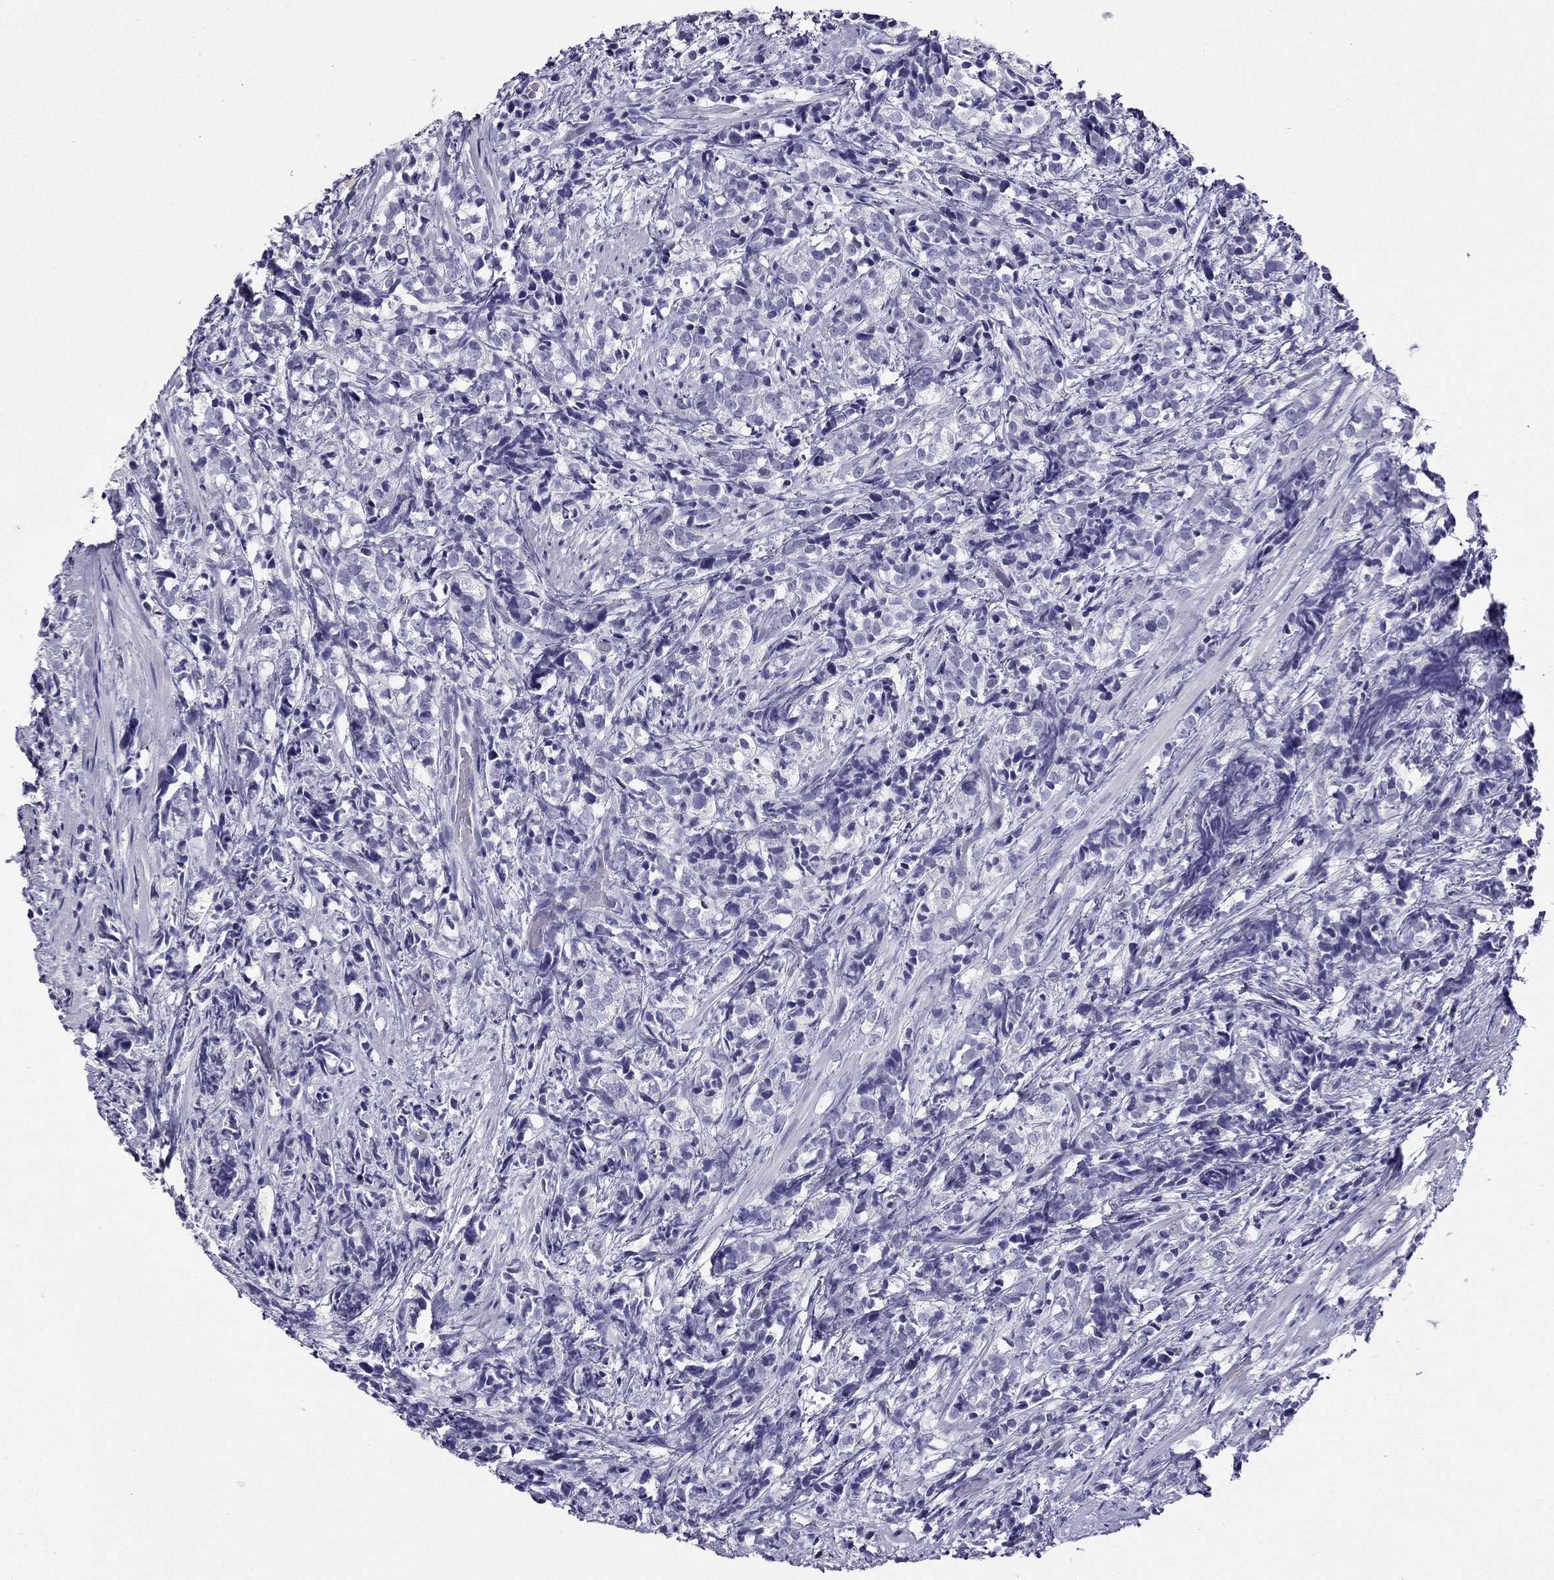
{"staining": {"intensity": "negative", "quantity": "none", "location": "none"}, "tissue": "prostate cancer", "cell_type": "Tumor cells", "image_type": "cancer", "snomed": [{"axis": "morphology", "description": "Adenocarcinoma, High grade"}, {"axis": "topography", "description": "Prostate"}], "caption": "Immunohistochemistry (IHC) image of neoplastic tissue: human prostate cancer stained with DAB (3,3'-diaminobenzidine) shows no significant protein positivity in tumor cells.", "gene": "KCNJ10", "patient": {"sex": "male", "age": 53}}